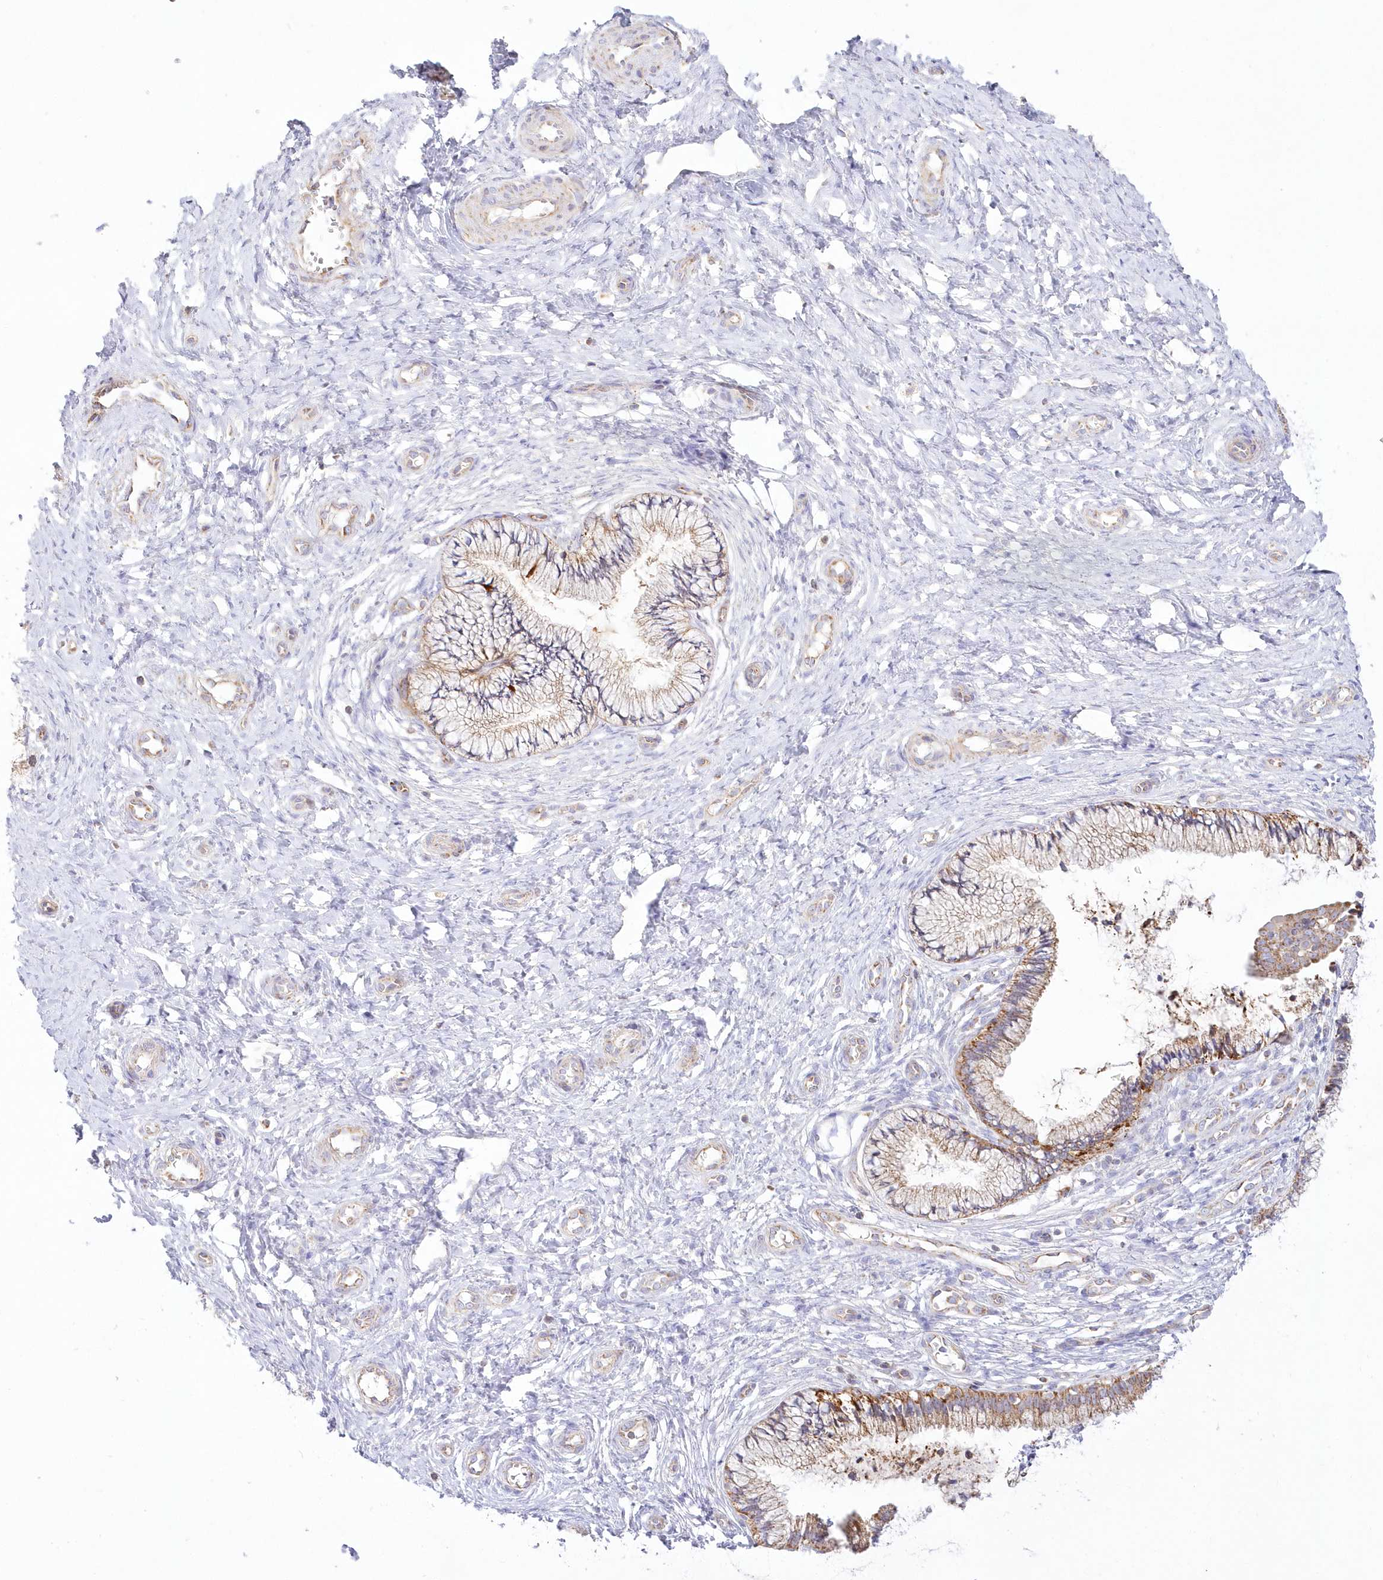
{"staining": {"intensity": "moderate", "quantity": ">75%", "location": "cytoplasmic/membranous"}, "tissue": "cervix", "cell_type": "Glandular cells", "image_type": "normal", "snomed": [{"axis": "morphology", "description": "Normal tissue, NOS"}, {"axis": "topography", "description": "Cervix"}], "caption": "DAB immunohistochemical staining of normal human cervix displays moderate cytoplasmic/membranous protein positivity in approximately >75% of glandular cells. (Brightfield microscopy of DAB IHC at high magnification).", "gene": "TBC1D14", "patient": {"sex": "female", "age": 36}}